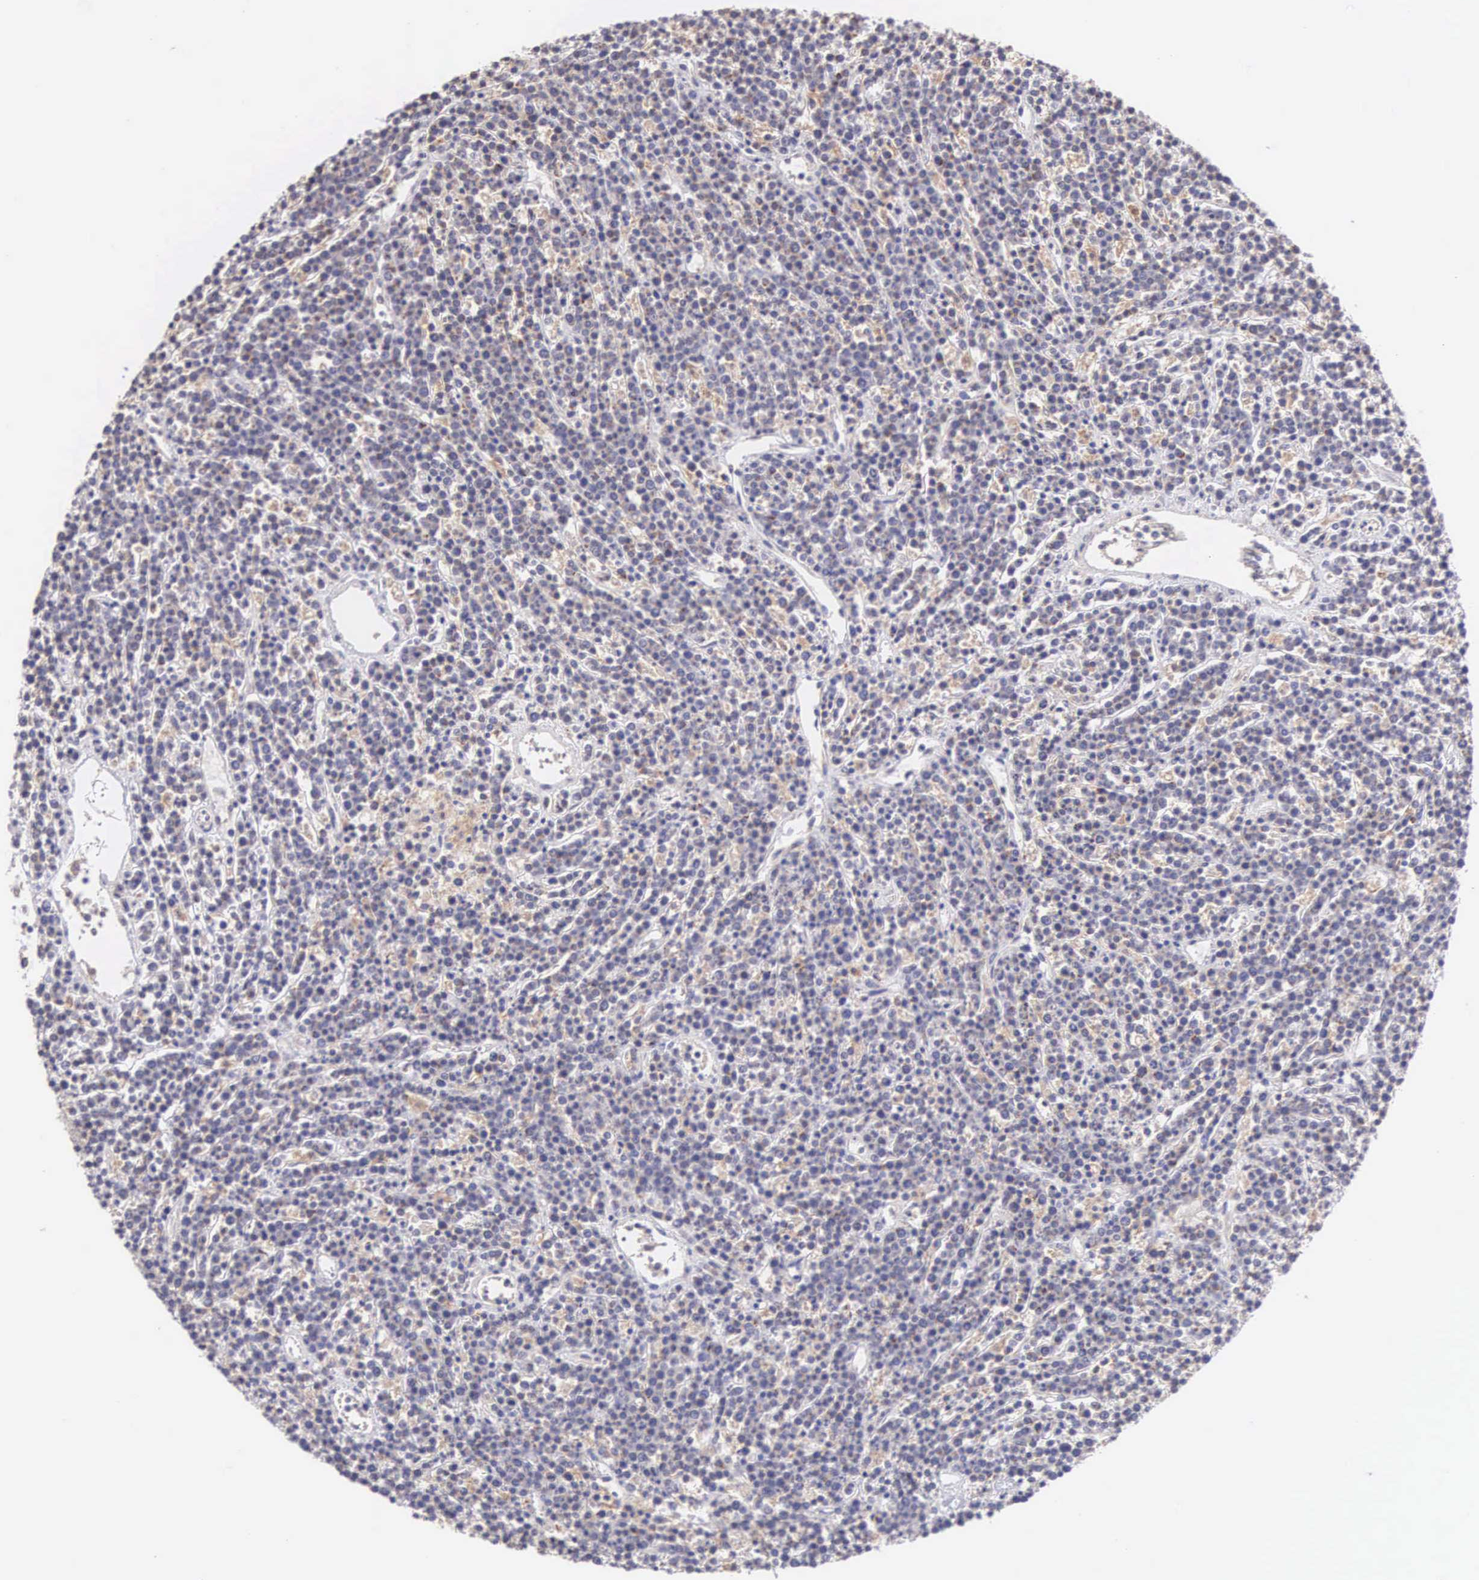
{"staining": {"intensity": "weak", "quantity": "25%-75%", "location": "cytoplasmic/membranous"}, "tissue": "lymphoma", "cell_type": "Tumor cells", "image_type": "cancer", "snomed": [{"axis": "morphology", "description": "Malignant lymphoma, non-Hodgkin's type, High grade"}, {"axis": "topography", "description": "Ovary"}], "caption": "Protein expression analysis of human high-grade malignant lymphoma, non-Hodgkin's type reveals weak cytoplasmic/membranous expression in about 25%-75% of tumor cells.", "gene": "NSDHL", "patient": {"sex": "female", "age": 56}}